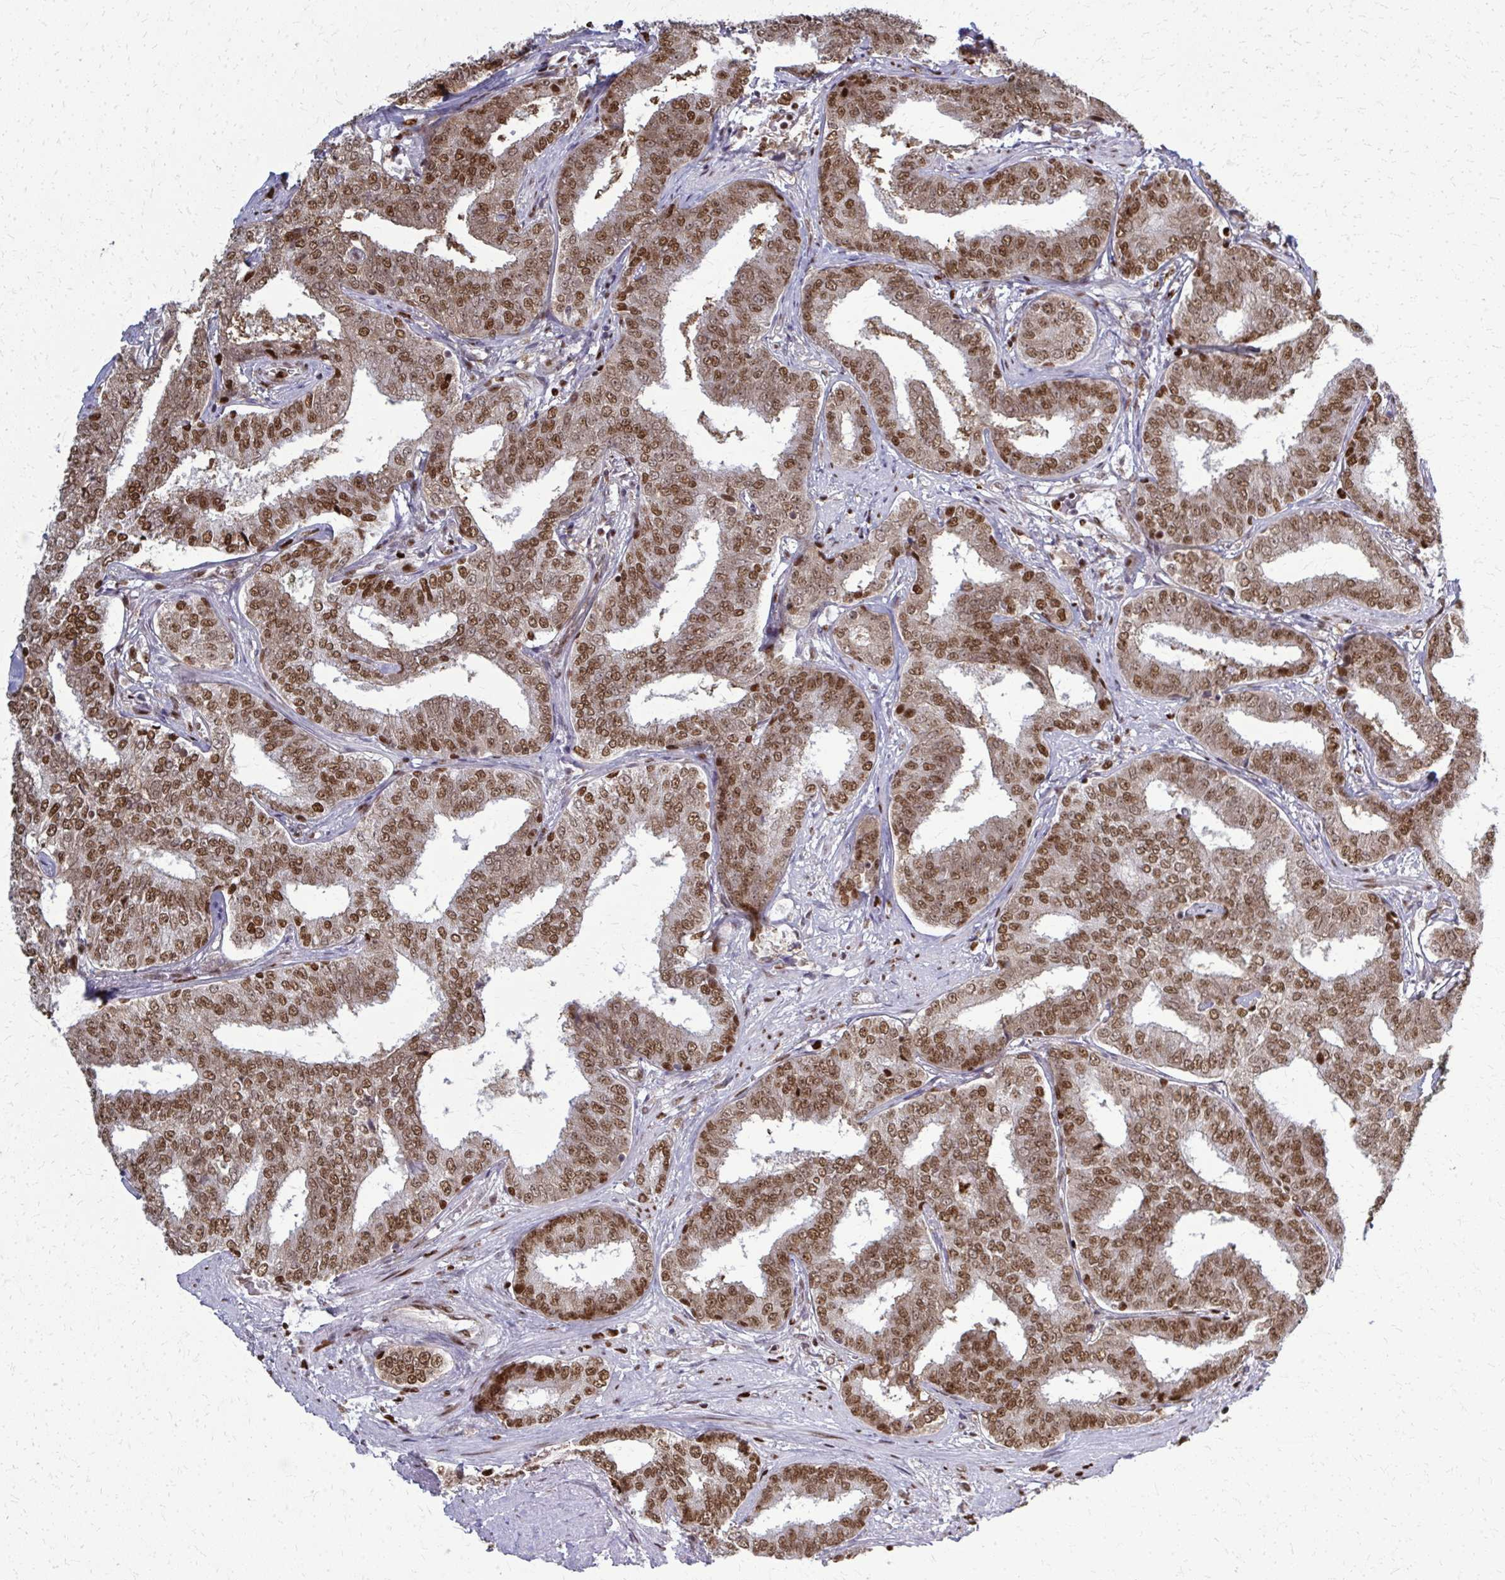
{"staining": {"intensity": "moderate", "quantity": ">75%", "location": "nuclear"}, "tissue": "prostate cancer", "cell_type": "Tumor cells", "image_type": "cancer", "snomed": [{"axis": "morphology", "description": "Adenocarcinoma, High grade"}, {"axis": "topography", "description": "Prostate"}], "caption": "Human prostate cancer (adenocarcinoma (high-grade)) stained for a protein (brown) displays moderate nuclear positive staining in approximately >75% of tumor cells.", "gene": "ZNF559", "patient": {"sex": "male", "age": 72}}